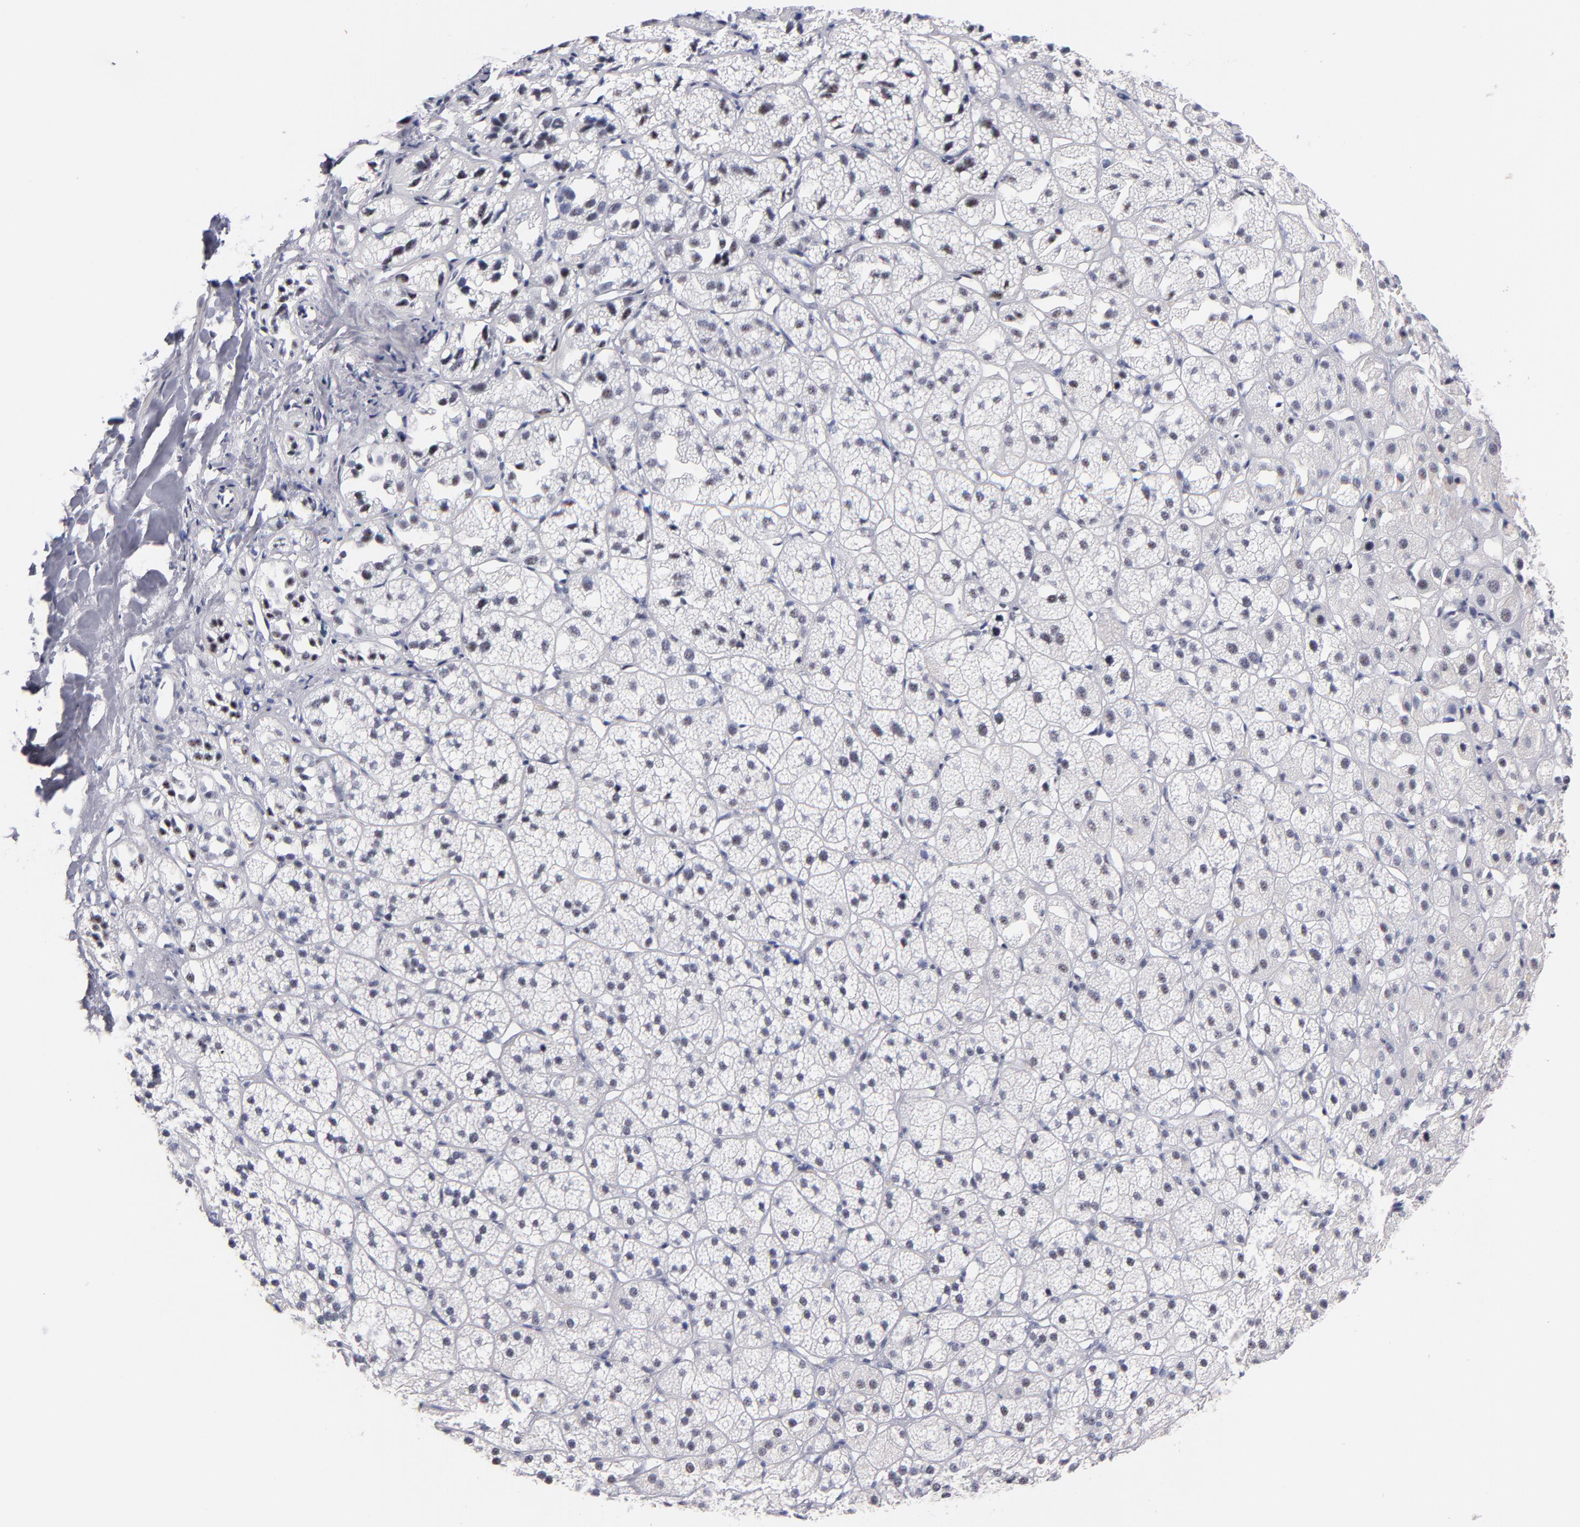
{"staining": {"intensity": "moderate", "quantity": "<25%", "location": "nuclear"}, "tissue": "adrenal gland", "cell_type": "Glandular cells", "image_type": "normal", "snomed": [{"axis": "morphology", "description": "Normal tissue, NOS"}, {"axis": "topography", "description": "Adrenal gland"}], "caption": "A photomicrograph of human adrenal gland stained for a protein demonstrates moderate nuclear brown staining in glandular cells.", "gene": "RAF1", "patient": {"sex": "female", "age": 71}}